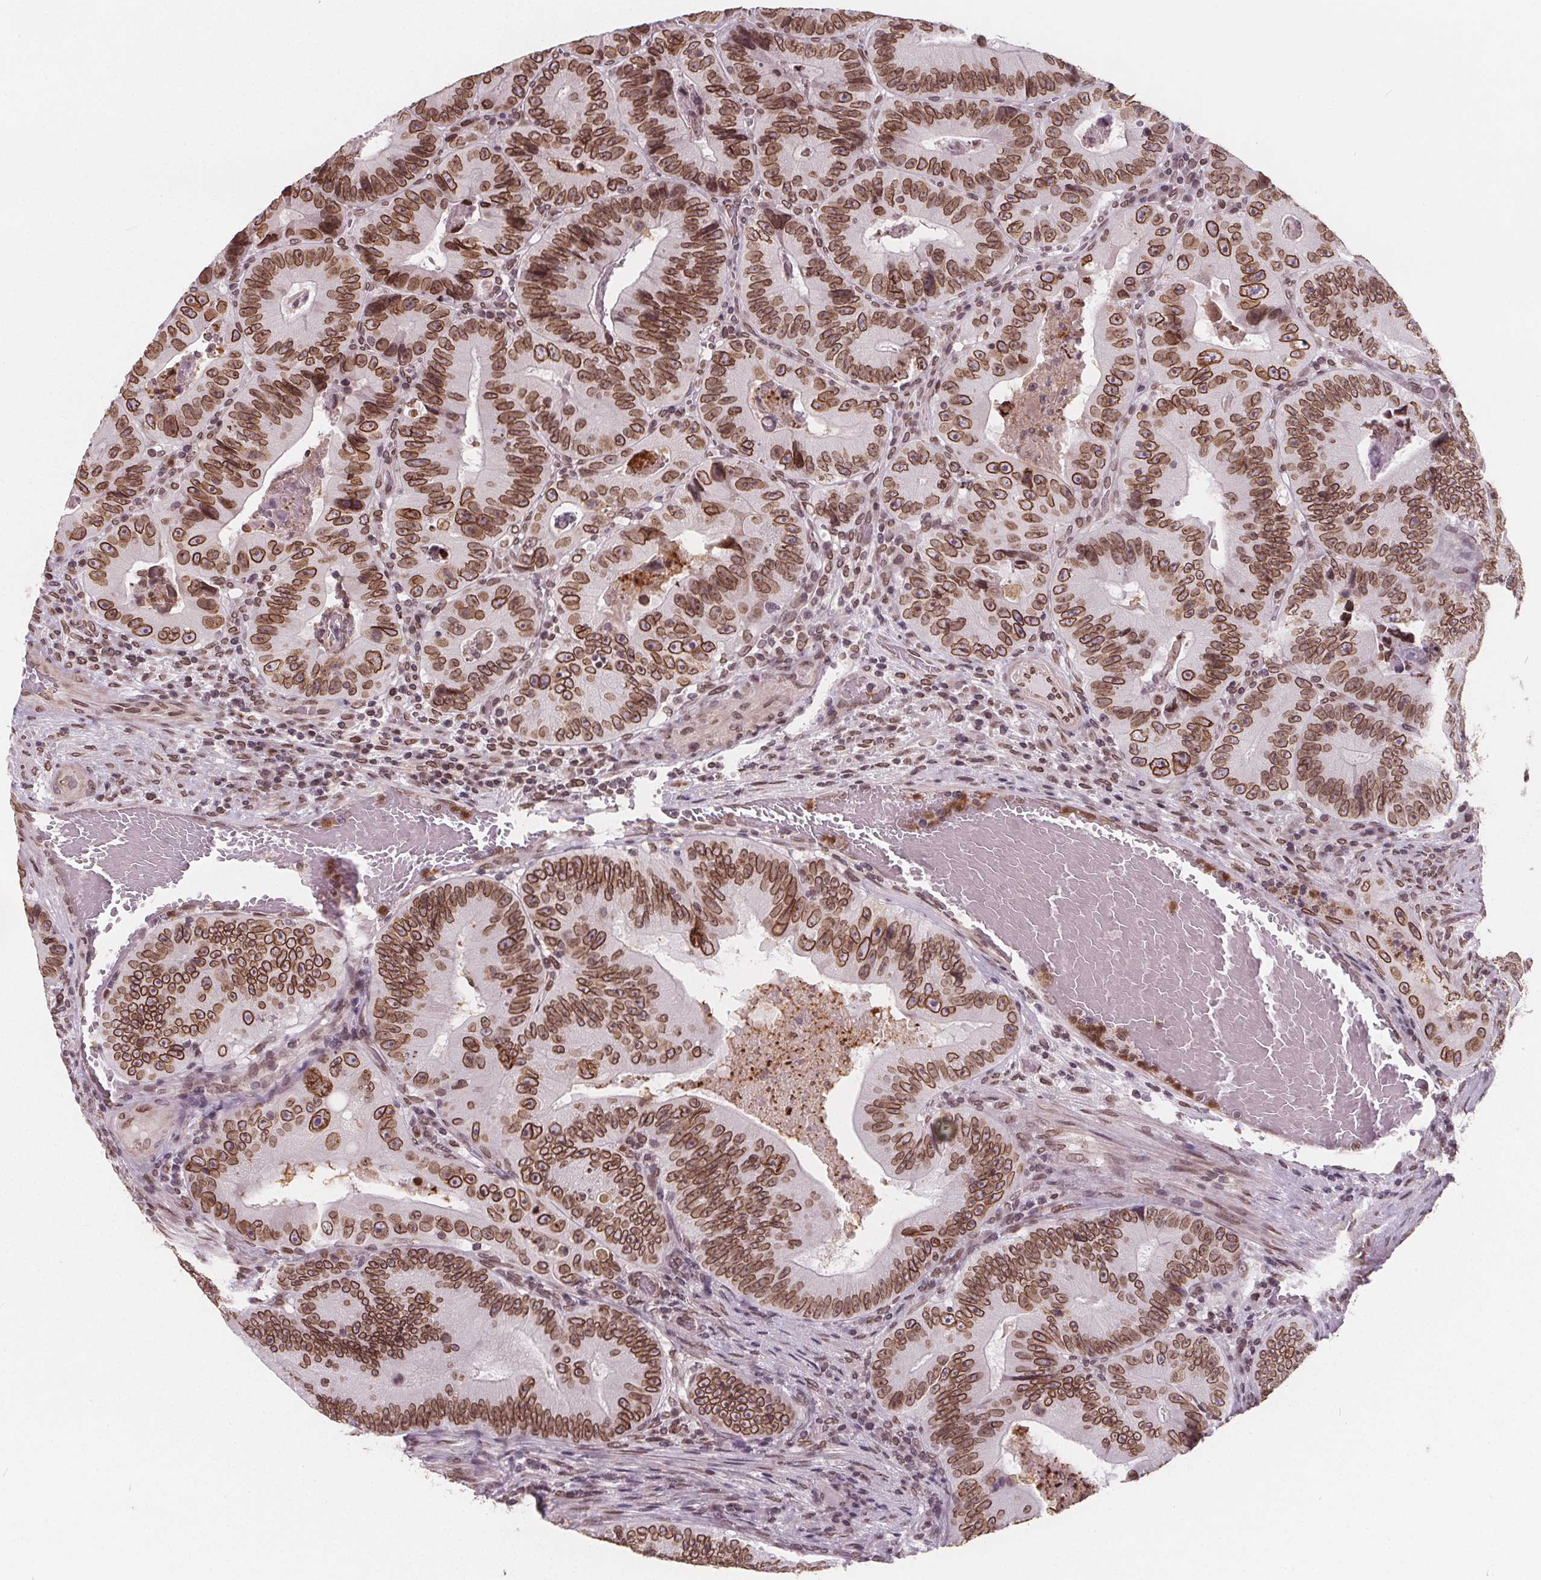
{"staining": {"intensity": "moderate", "quantity": ">75%", "location": "cytoplasmic/membranous,nuclear"}, "tissue": "colorectal cancer", "cell_type": "Tumor cells", "image_type": "cancer", "snomed": [{"axis": "morphology", "description": "Adenocarcinoma, NOS"}, {"axis": "topography", "description": "Colon"}], "caption": "Colorectal adenocarcinoma stained with immunohistochemistry (IHC) demonstrates moderate cytoplasmic/membranous and nuclear positivity in approximately >75% of tumor cells.", "gene": "TTC39C", "patient": {"sex": "female", "age": 84}}